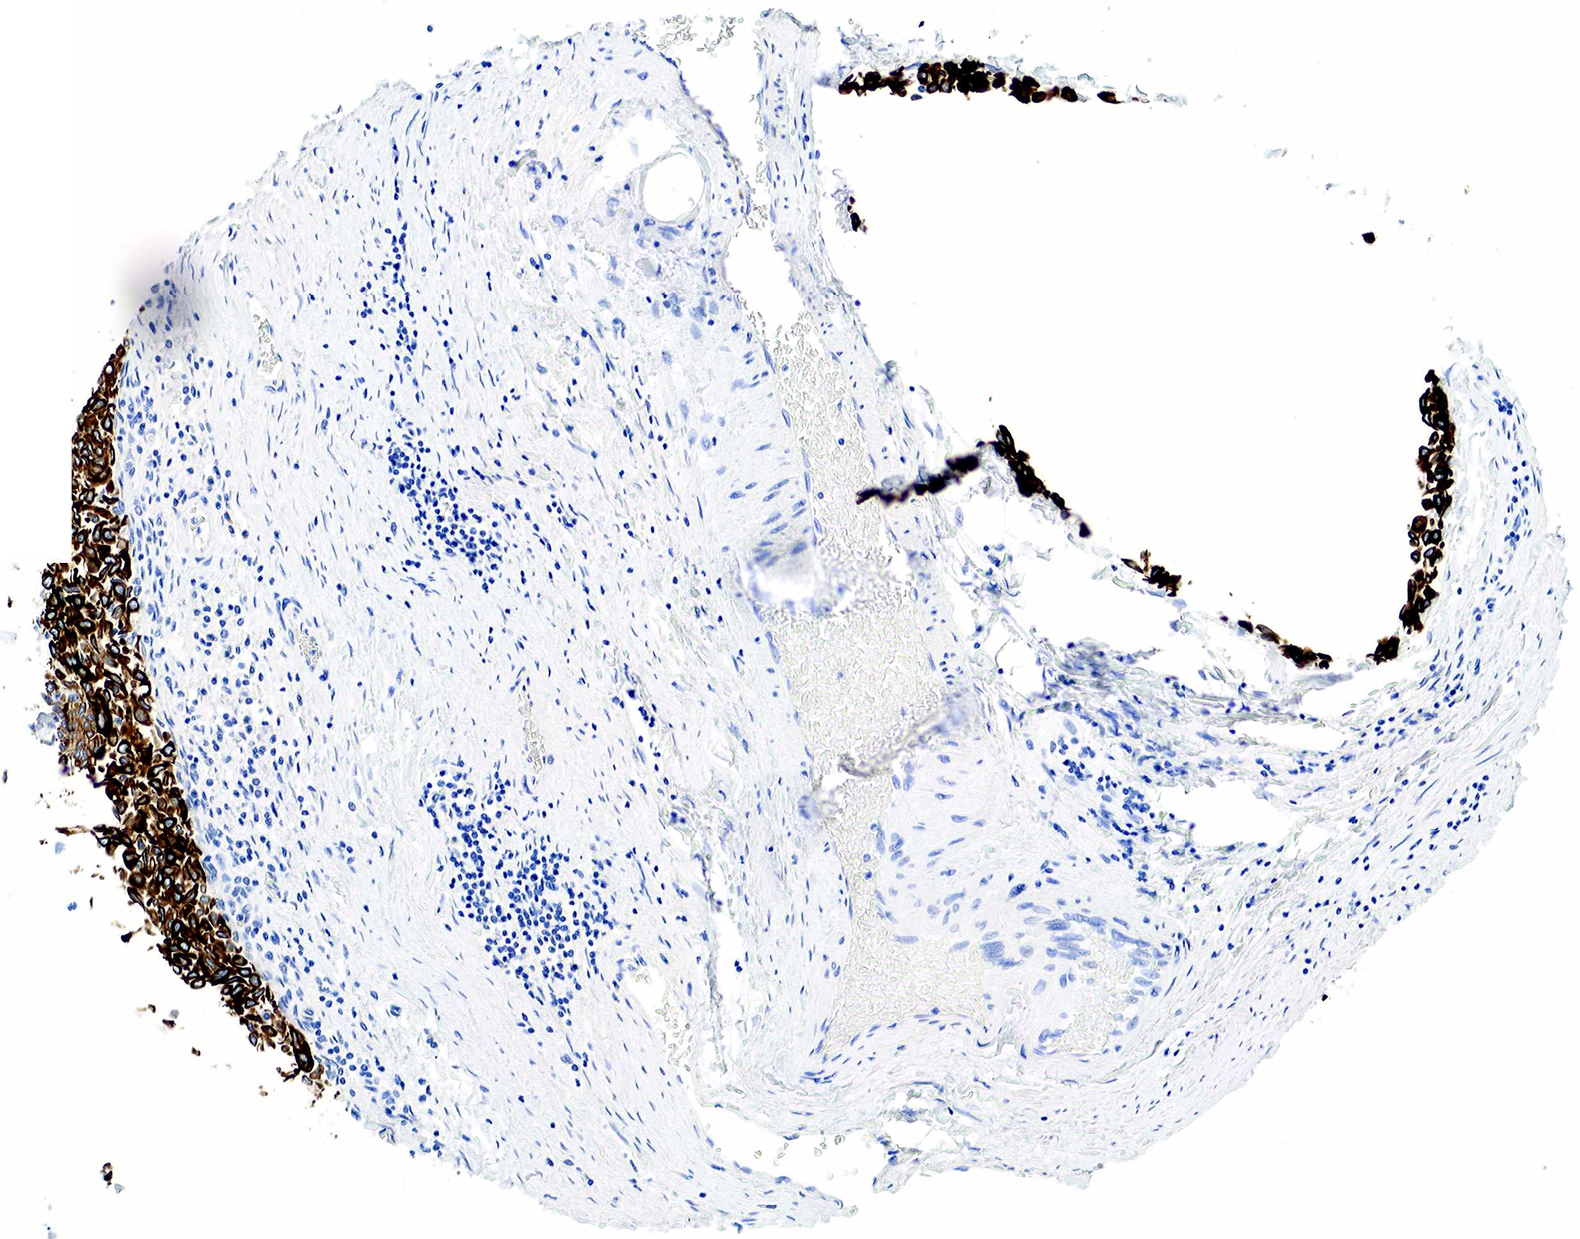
{"staining": {"intensity": "strong", "quantity": ">75%", "location": "cytoplasmic/membranous"}, "tissue": "urothelial cancer", "cell_type": "Tumor cells", "image_type": "cancer", "snomed": [{"axis": "morphology", "description": "Urothelial carcinoma, Low grade"}, {"axis": "topography", "description": "Urinary bladder"}], "caption": "Tumor cells show high levels of strong cytoplasmic/membranous expression in about >75% of cells in human low-grade urothelial carcinoma.", "gene": "KRT18", "patient": {"sex": "male", "age": 64}}